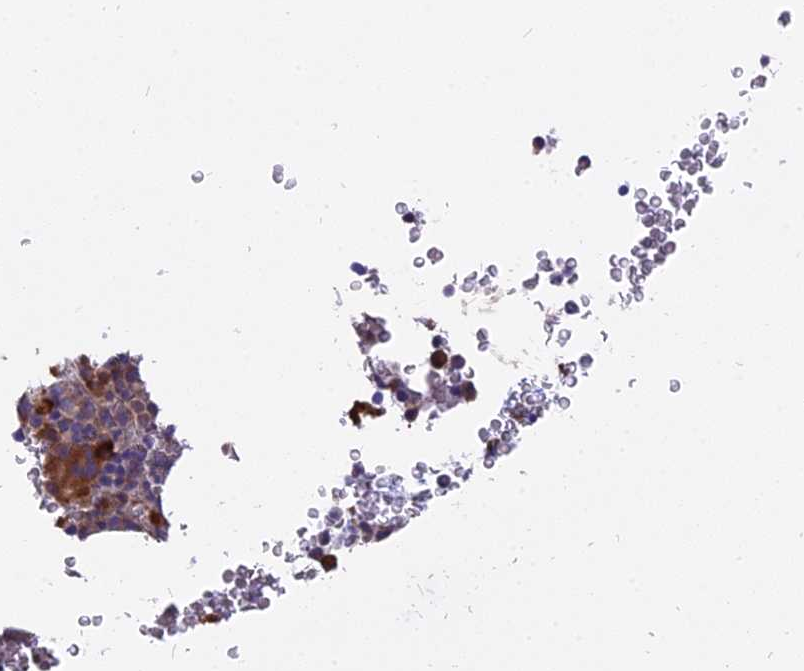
{"staining": {"intensity": "strong", "quantity": "25%-75%", "location": "cytoplasmic/membranous"}, "tissue": "bone marrow", "cell_type": "Hematopoietic cells", "image_type": "normal", "snomed": [{"axis": "morphology", "description": "Normal tissue, NOS"}, {"axis": "morphology", "description": "Inflammation, NOS"}, {"axis": "topography", "description": "Bone marrow"}], "caption": "About 25%-75% of hematopoietic cells in unremarkable bone marrow demonstrate strong cytoplasmic/membranous protein staining as visualized by brown immunohistochemical staining.", "gene": "IL21R", "patient": {"sex": "female", "age": 78}}